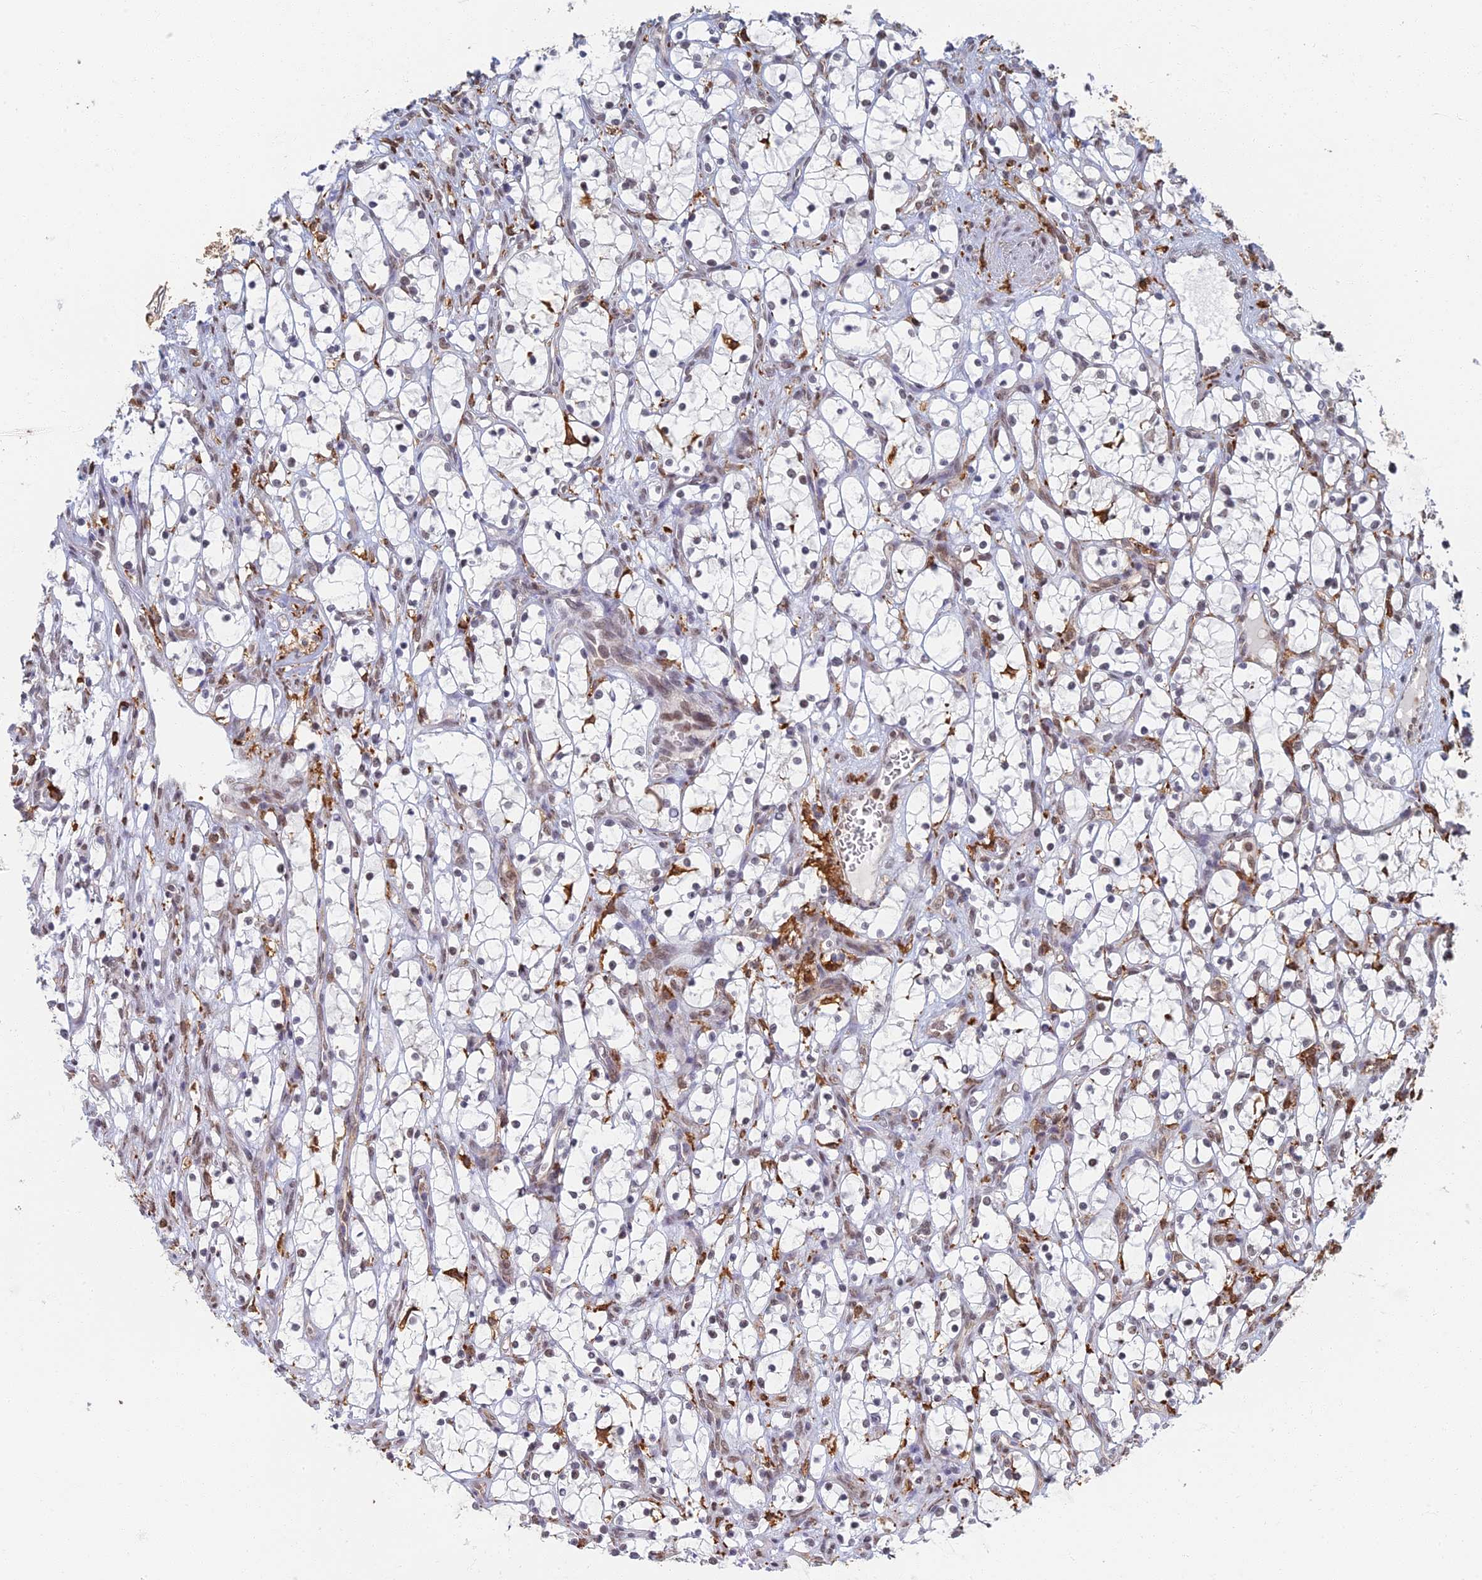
{"staining": {"intensity": "negative", "quantity": "none", "location": "none"}, "tissue": "renal cancer", "cell_type": "Tumor cells", "image_type": "cancer", "snomed": [{"axis": "morphology", "description": "Adenocarcinoma, NOS"}, {"axis": "topography", "description": "Kidney"}], "caption": "DAB (3,3'-diaminobenzidine) immunohistochemical staining of human renal adenocarcinoma shows no significant staining in tumor cells.", "gene": "GPATCH1", "patient": {"sex": "female", "age": 69}}